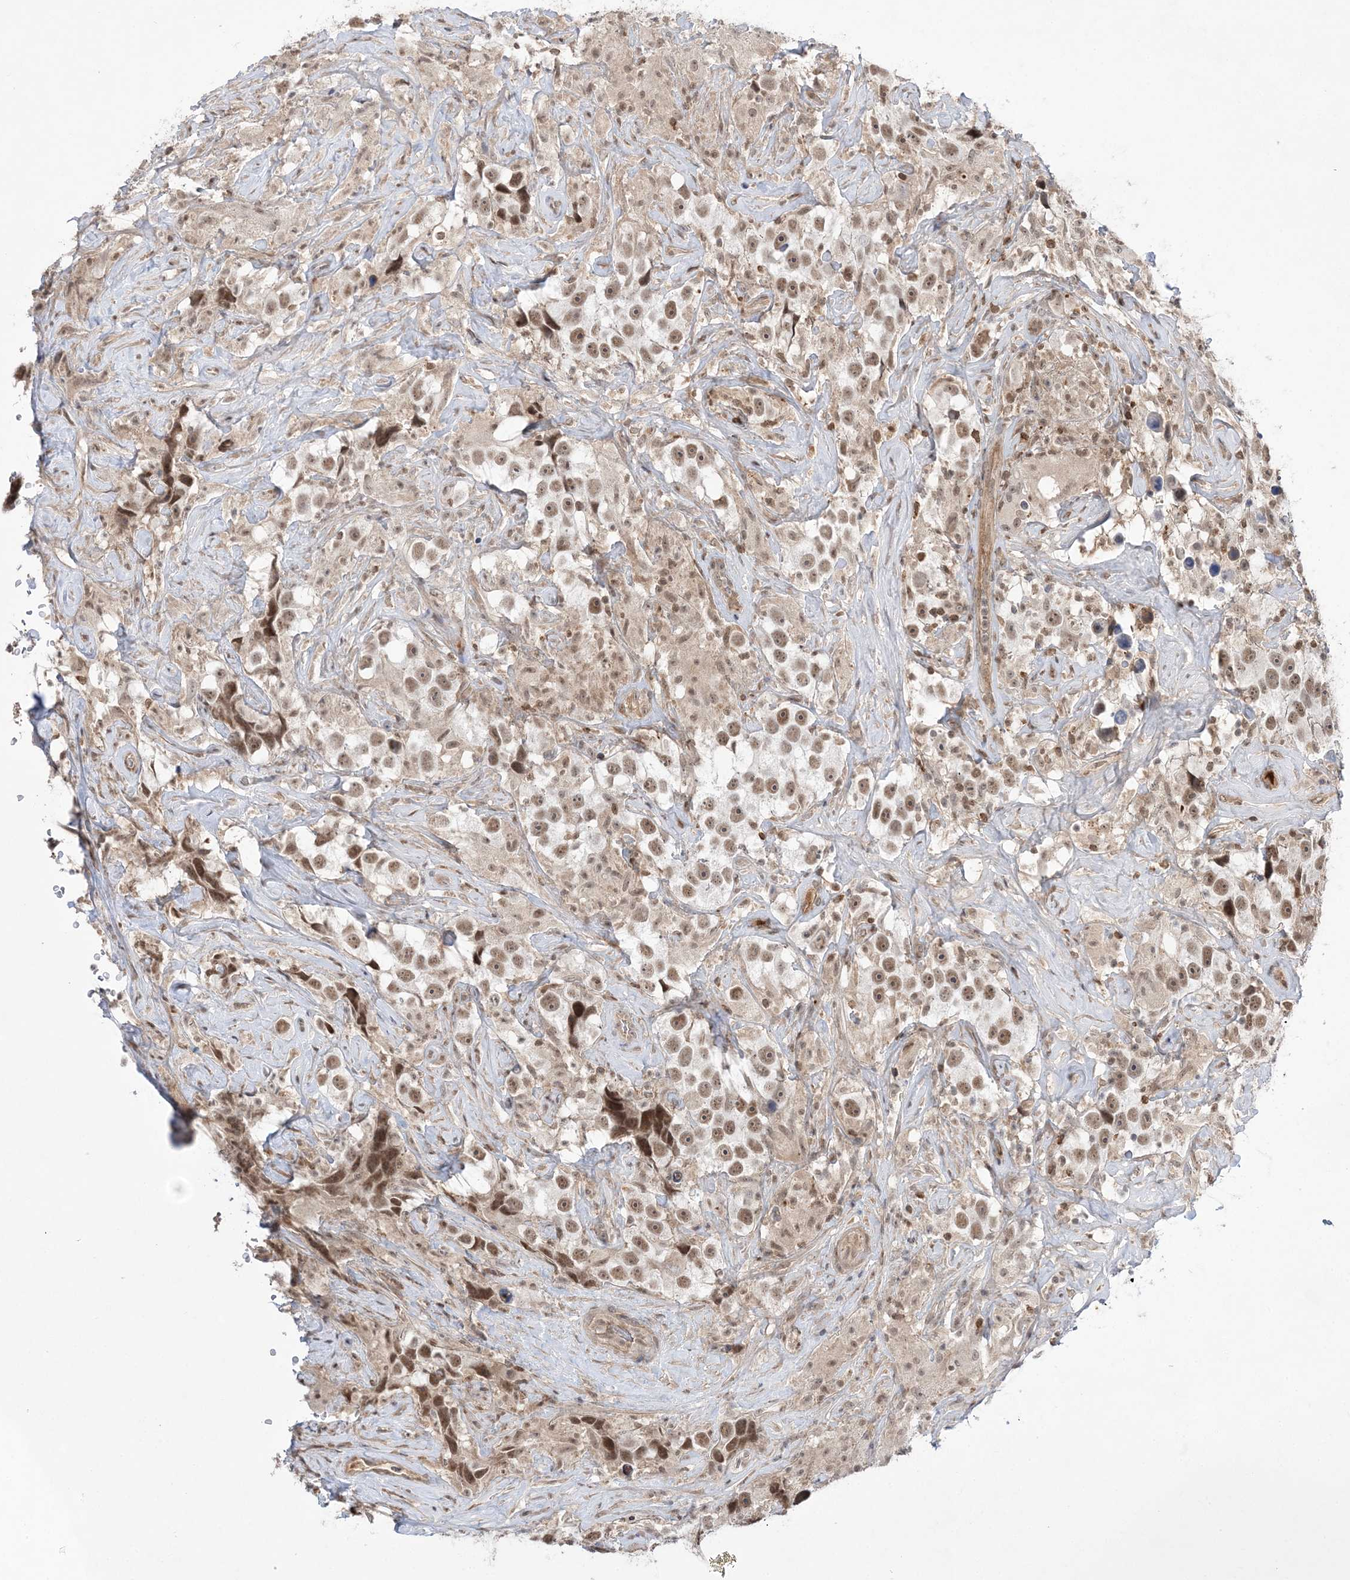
{"staining": {"intensity": "moderate", "quantity": ">75%", "location": "nuclear"}, "tissue": "testis cancer", "cell_type": "Tumor cells", "image_type": "cancer", "snomed": [{"axis": "morphology", "description": "Seminoma, NOS"}, {"axis": "topography", "description": "Testis"}], "caption": "Moderate nuclear staining is appreciated in about >75% of tumor cells in testis cancer (seminoma).", "gene": "TMEM132B", "patient": {"sex": "male", "age": 49}}